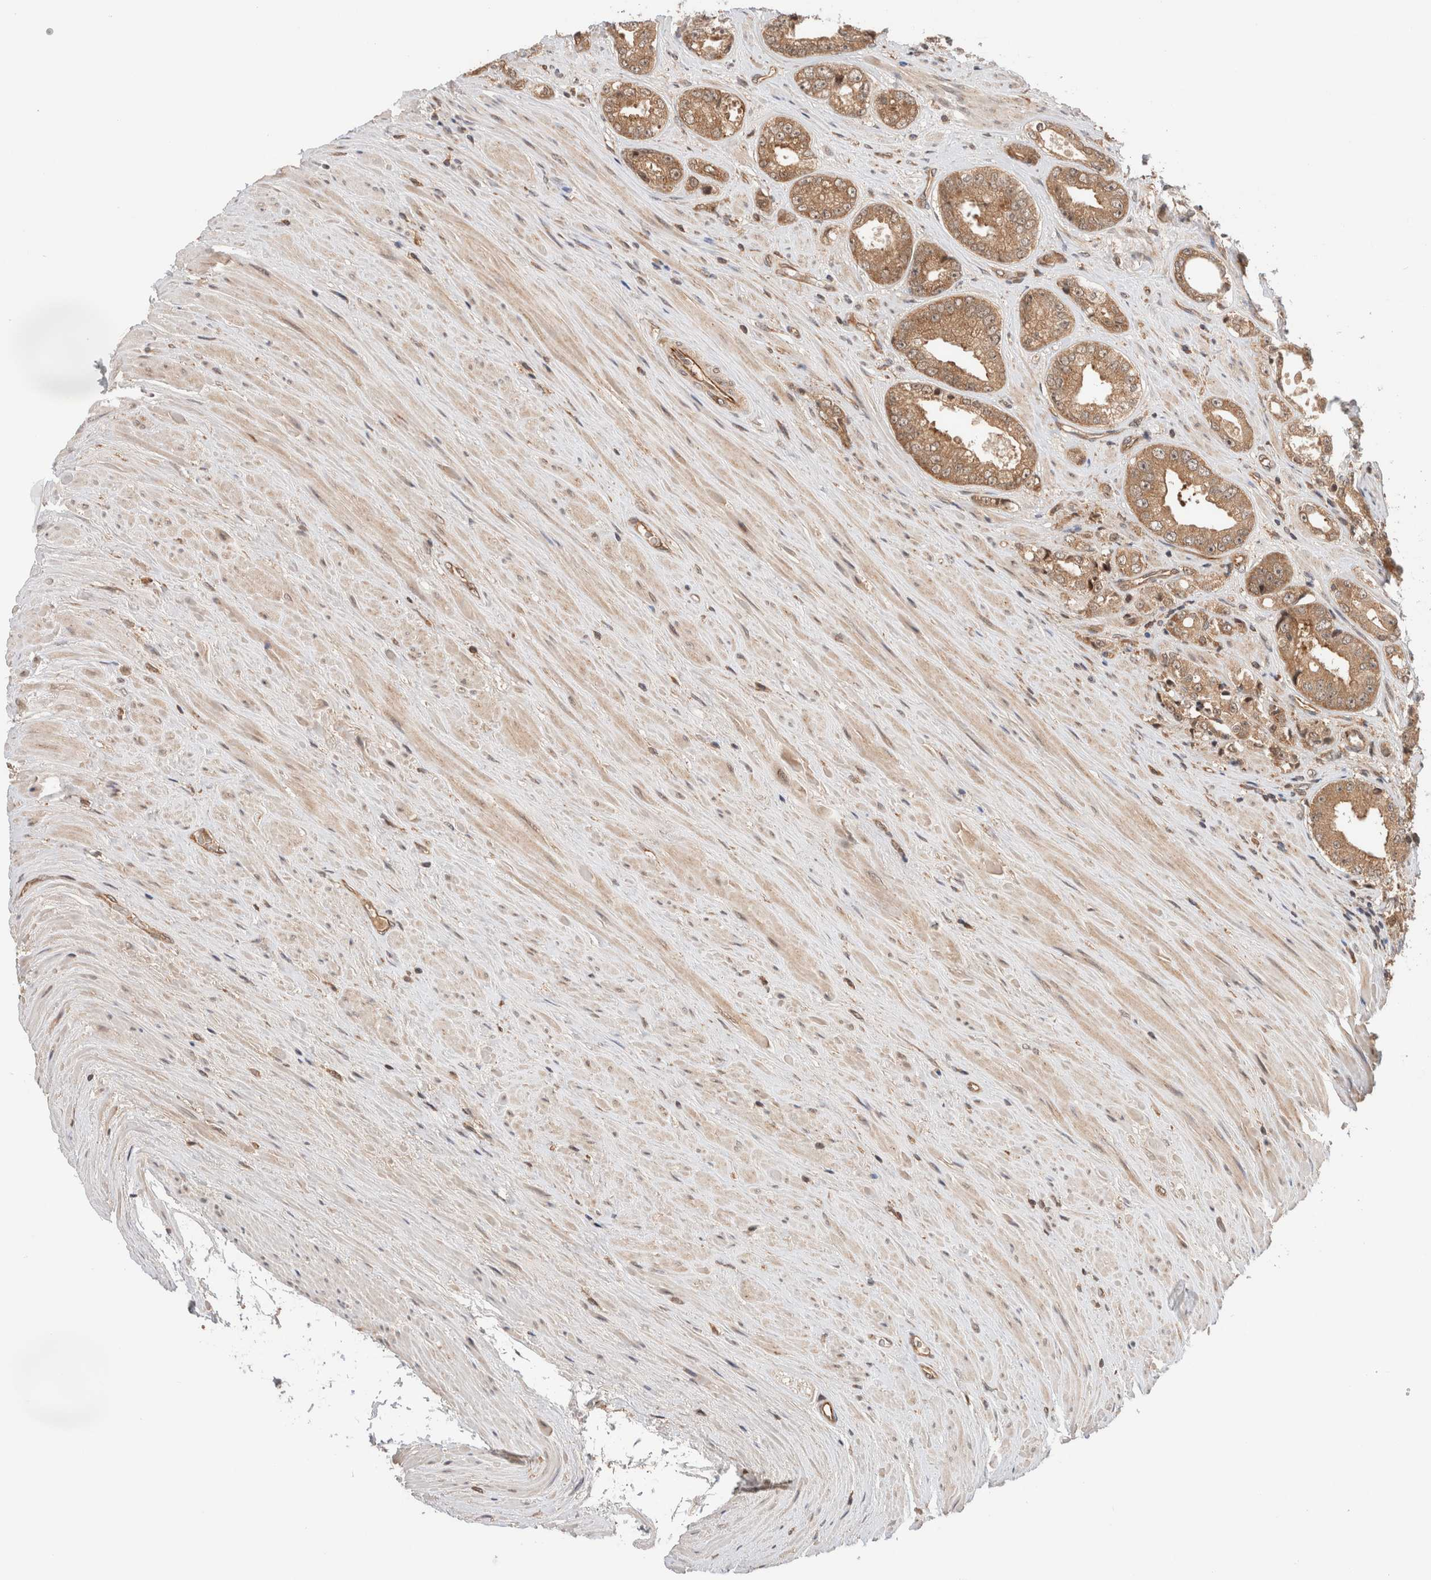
{"staining": {"intensity": "moderate", "quantity": ">75%", "location": "cytoplasmic/membranous,nuclear"}, "tissue": "prostate cancer", "cell_type": "Tumor cells", "image_type": "cancer", "snomed": [{"axis": "morphology", "description": "Adenocarcinoma, High grade"}, {"axis": "topography", "description": "Prostate"}], "caption": "Prostate cancer tissue exhibits moderate cytoplasmic/membranous and nuclear expression in about >75% of tumor cells, visualized by immunohistochemistry.", "gene": "SIKE1", "patient": {"sex": "male", "age": 61}}